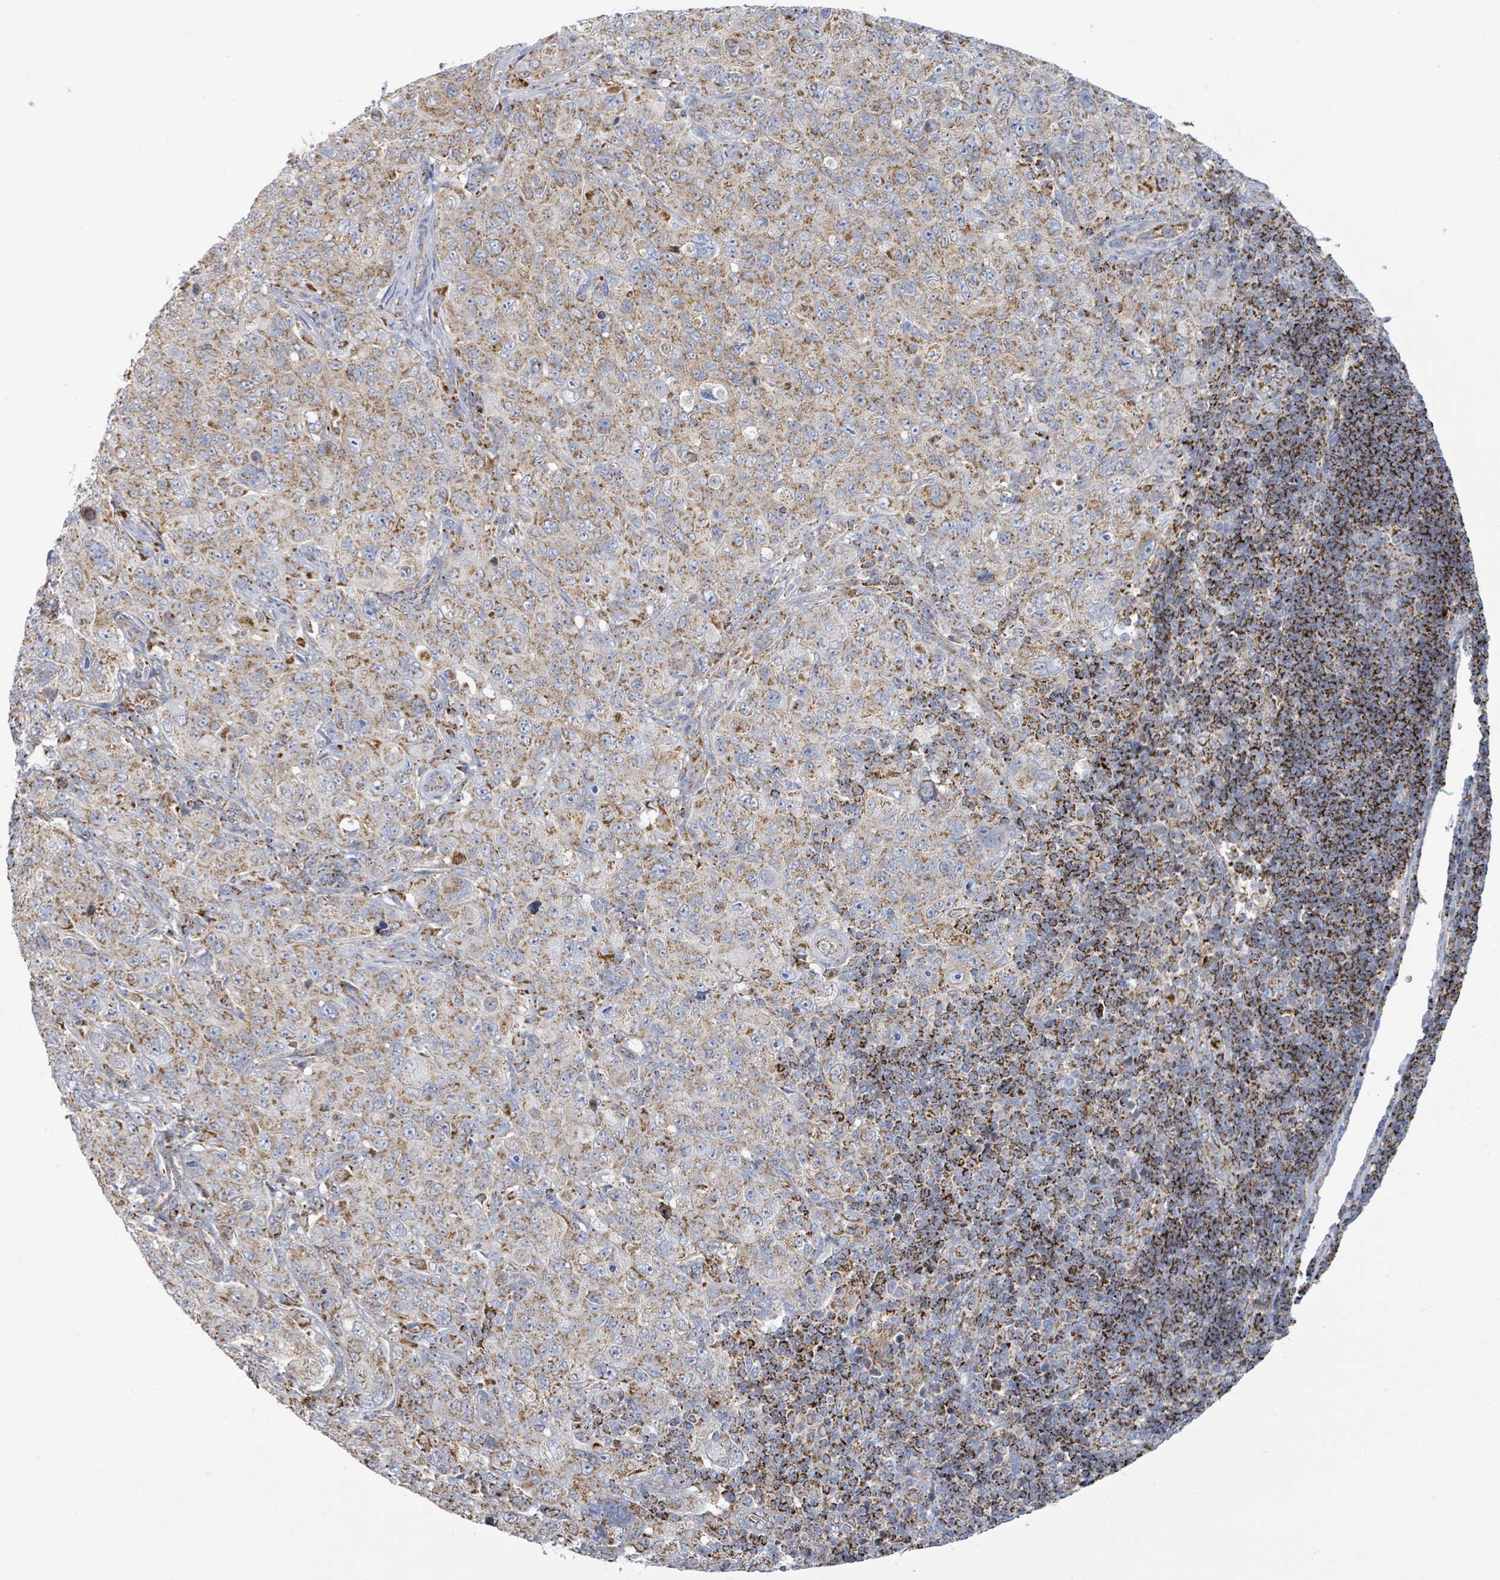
{"staining": {"intensity": "moderate", "quantity": ">75%", "location": "cytoplasmic/membranous"}, "tissue": "pancreatic cancer", "cell_type": "Tumor cells", "image_type": "cancer", "snomed": [{"axis": "morphology", "description": "Adenocarcinoma, NOS"}, {"axis": "topography", "description": "Pancreas"}], "caption": "Protein staining shows moderate cytoplasmic/membranous staining in approximately >75% of tumor cells in adenocarcinoma (pancreatic). (brown staining indicates protein expression, while blue staining denotes nuclei).", "gene": "SUCLG2", "patient": {"sex": "male", "age": 68}}